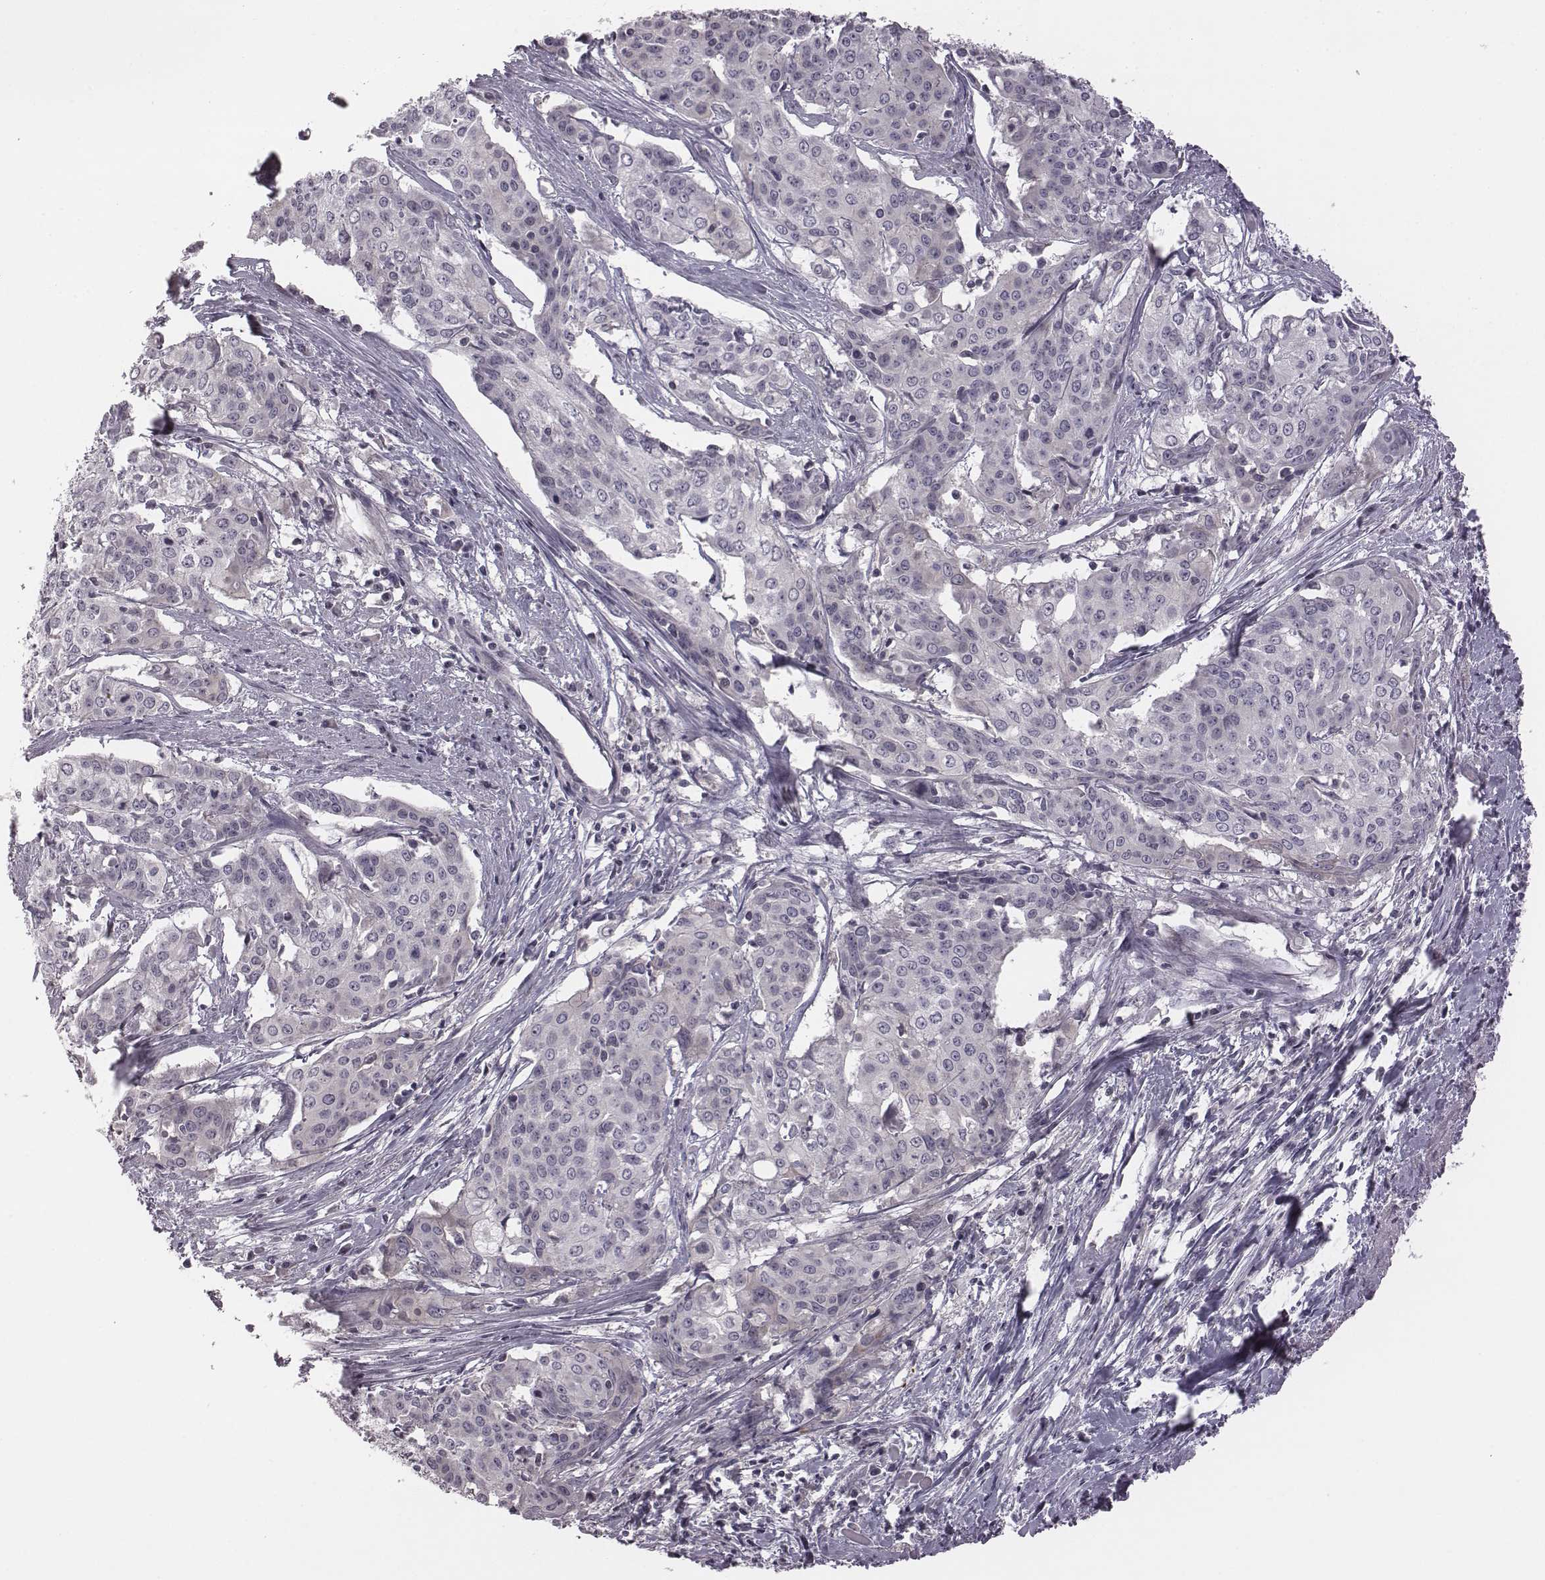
{"staining": {"intensity": "negative", "quantity": "none", "location": "none"}, "tissue": "cervical cancer", "cell_type": "Tumor cells", "image_type": "cancer", "snomed": [{"axis": "morphology", "description": "Squamous cell carcinoma, NOS"}, {"axis": "topography", "description": "Cervix"}], "caption": "The image shows no significant expression in tumor cells of cervical squamous cell carcinoma.", "gene": "BICDL1", "patient": {"sex": "female", "age": 39}}